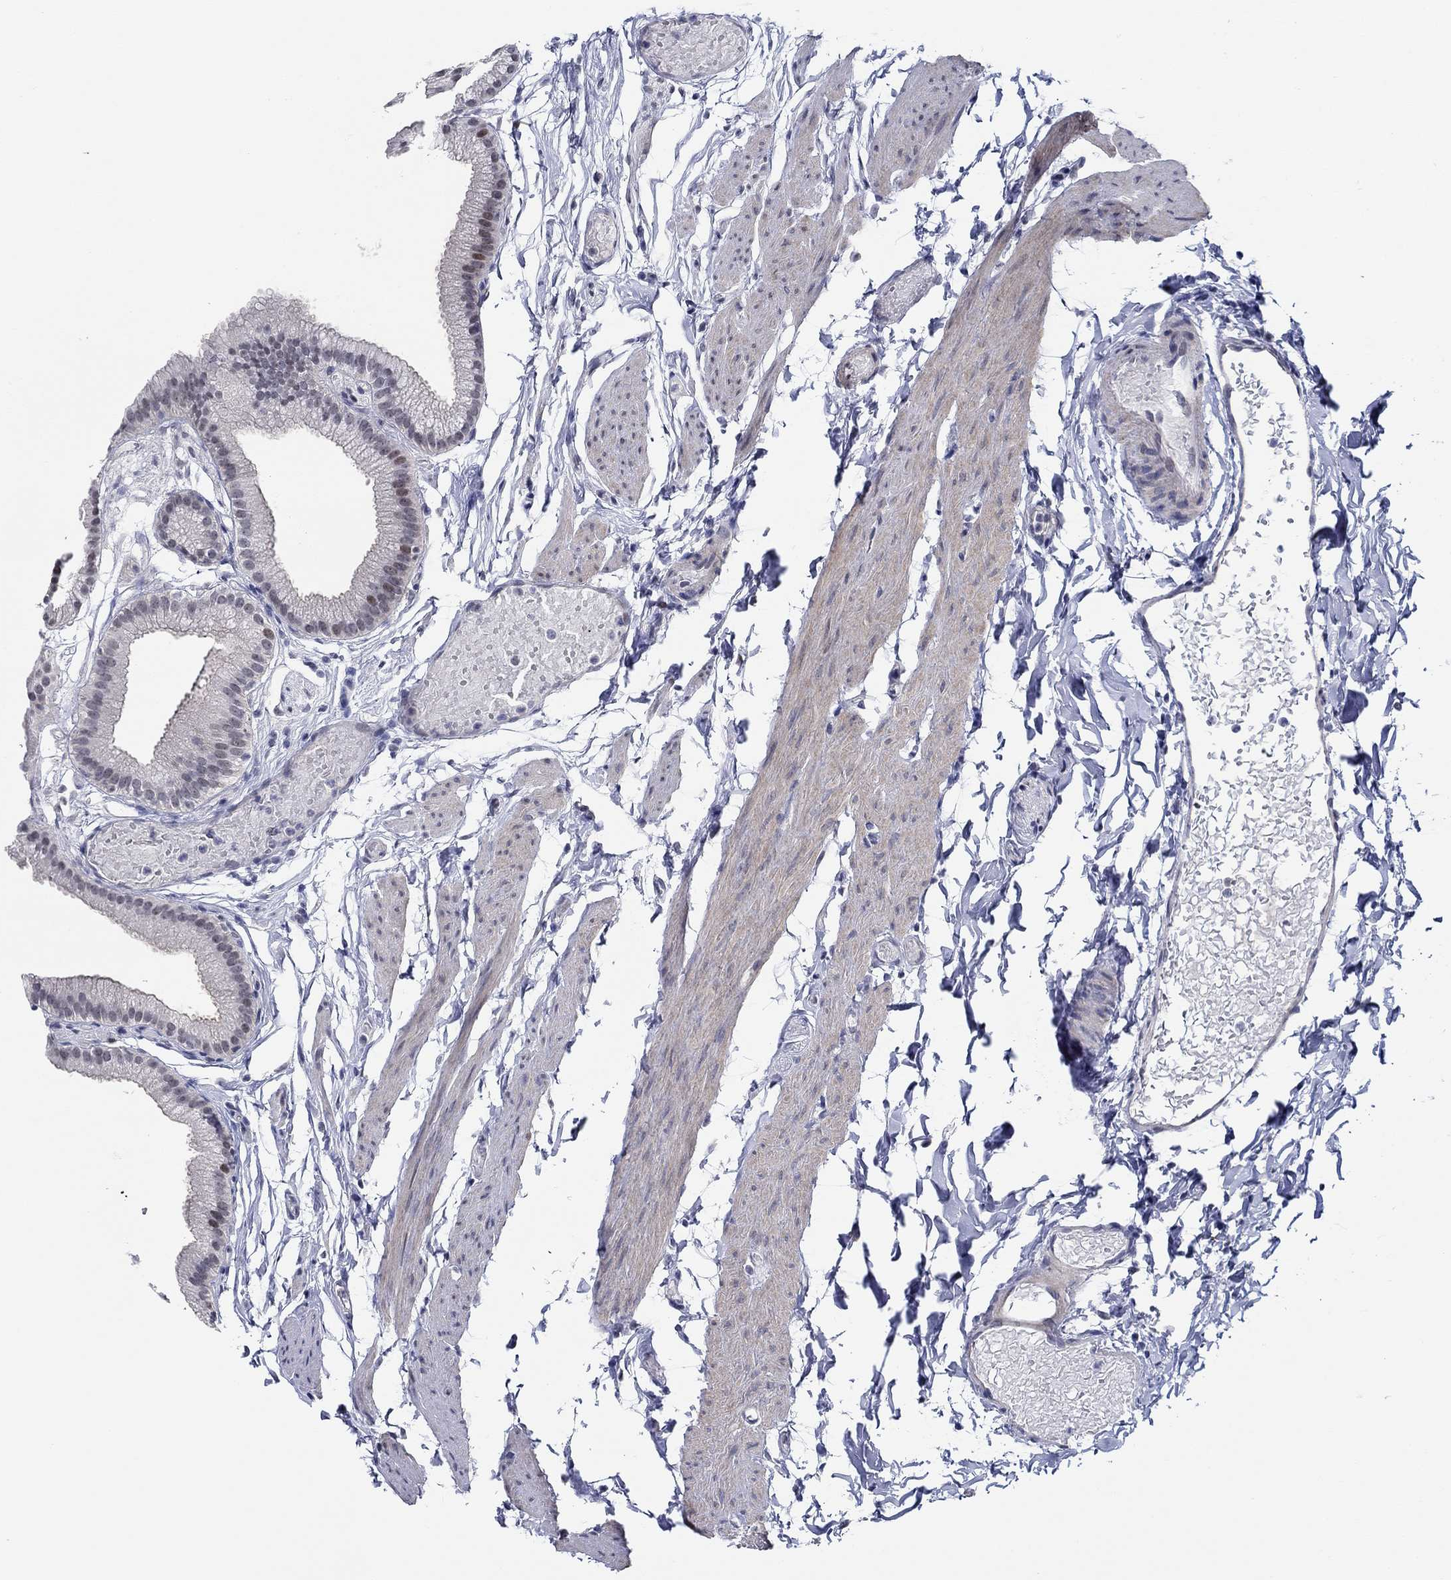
{"staining": {"intensity": "weak", "quantity": "<25%", "location": "nuclear"}, "tissue": "gallbladder", "cell_type": "Glandular cells", "image_type": "normal", "snomed": [{"axis": "morphology", "description": "Normal tissue, NOS"}, {"axis": "topography", "description": "Gallbladder"}], "caption": "There is no significant positivity in glandular cells of gallbladder. Nuclei are stained in blue.", "gene": "SLC34A1", "patient": {"sex": "female", "age": 45}}